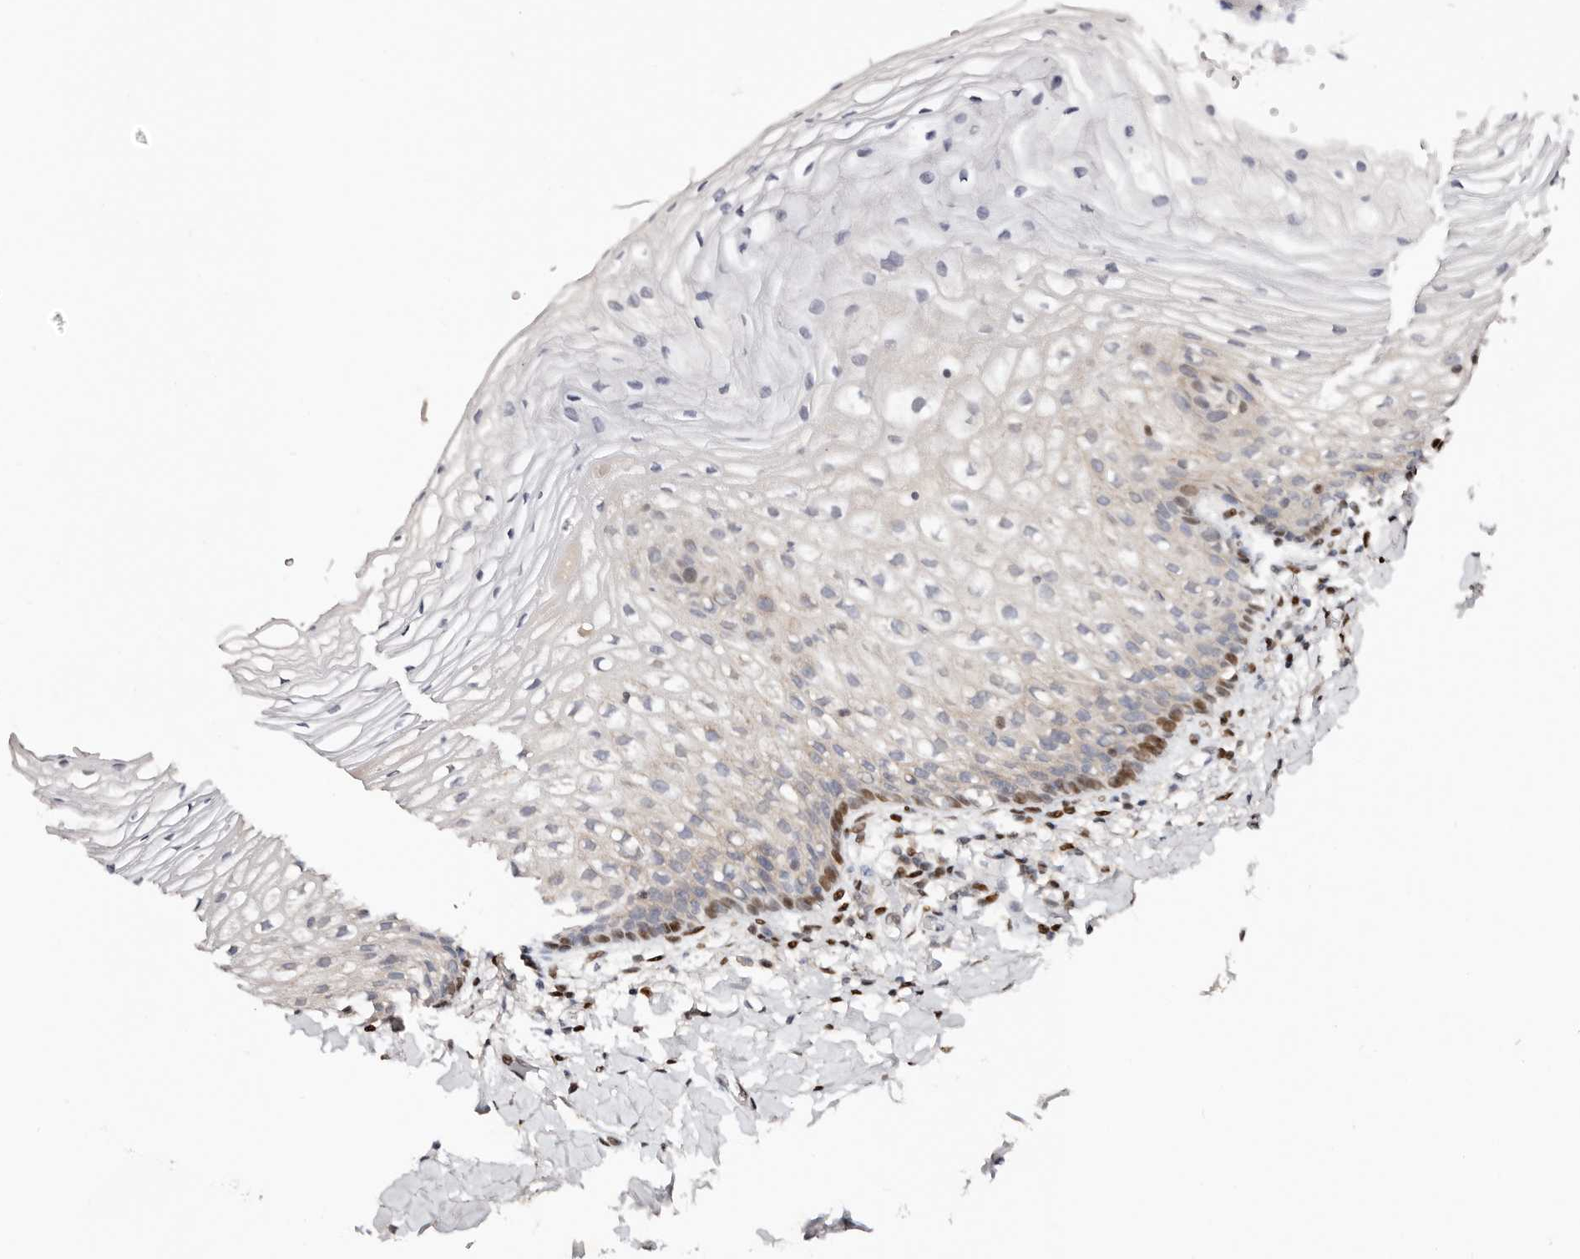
{"staining": {"intensity": "weak", "quantity": "<25%", "location": "nuclear"}, "tissue": "vagina", "cell_type": "Squamous epithelial cells", "image_type": "normal", "snomed": [{"axis": "morphology", "description": "Normal tissue, NOS"}, {"axis": "topography", "description": "Vagina"}], "caption": "The photomicrograph shows no staining of squamous epithelial cells in benign vagina. (Immunohistochemistry, brightfield microscopy, high magnification).", "gene": "IQGAP3", "patient": {"sex": "female", "age": 60}}